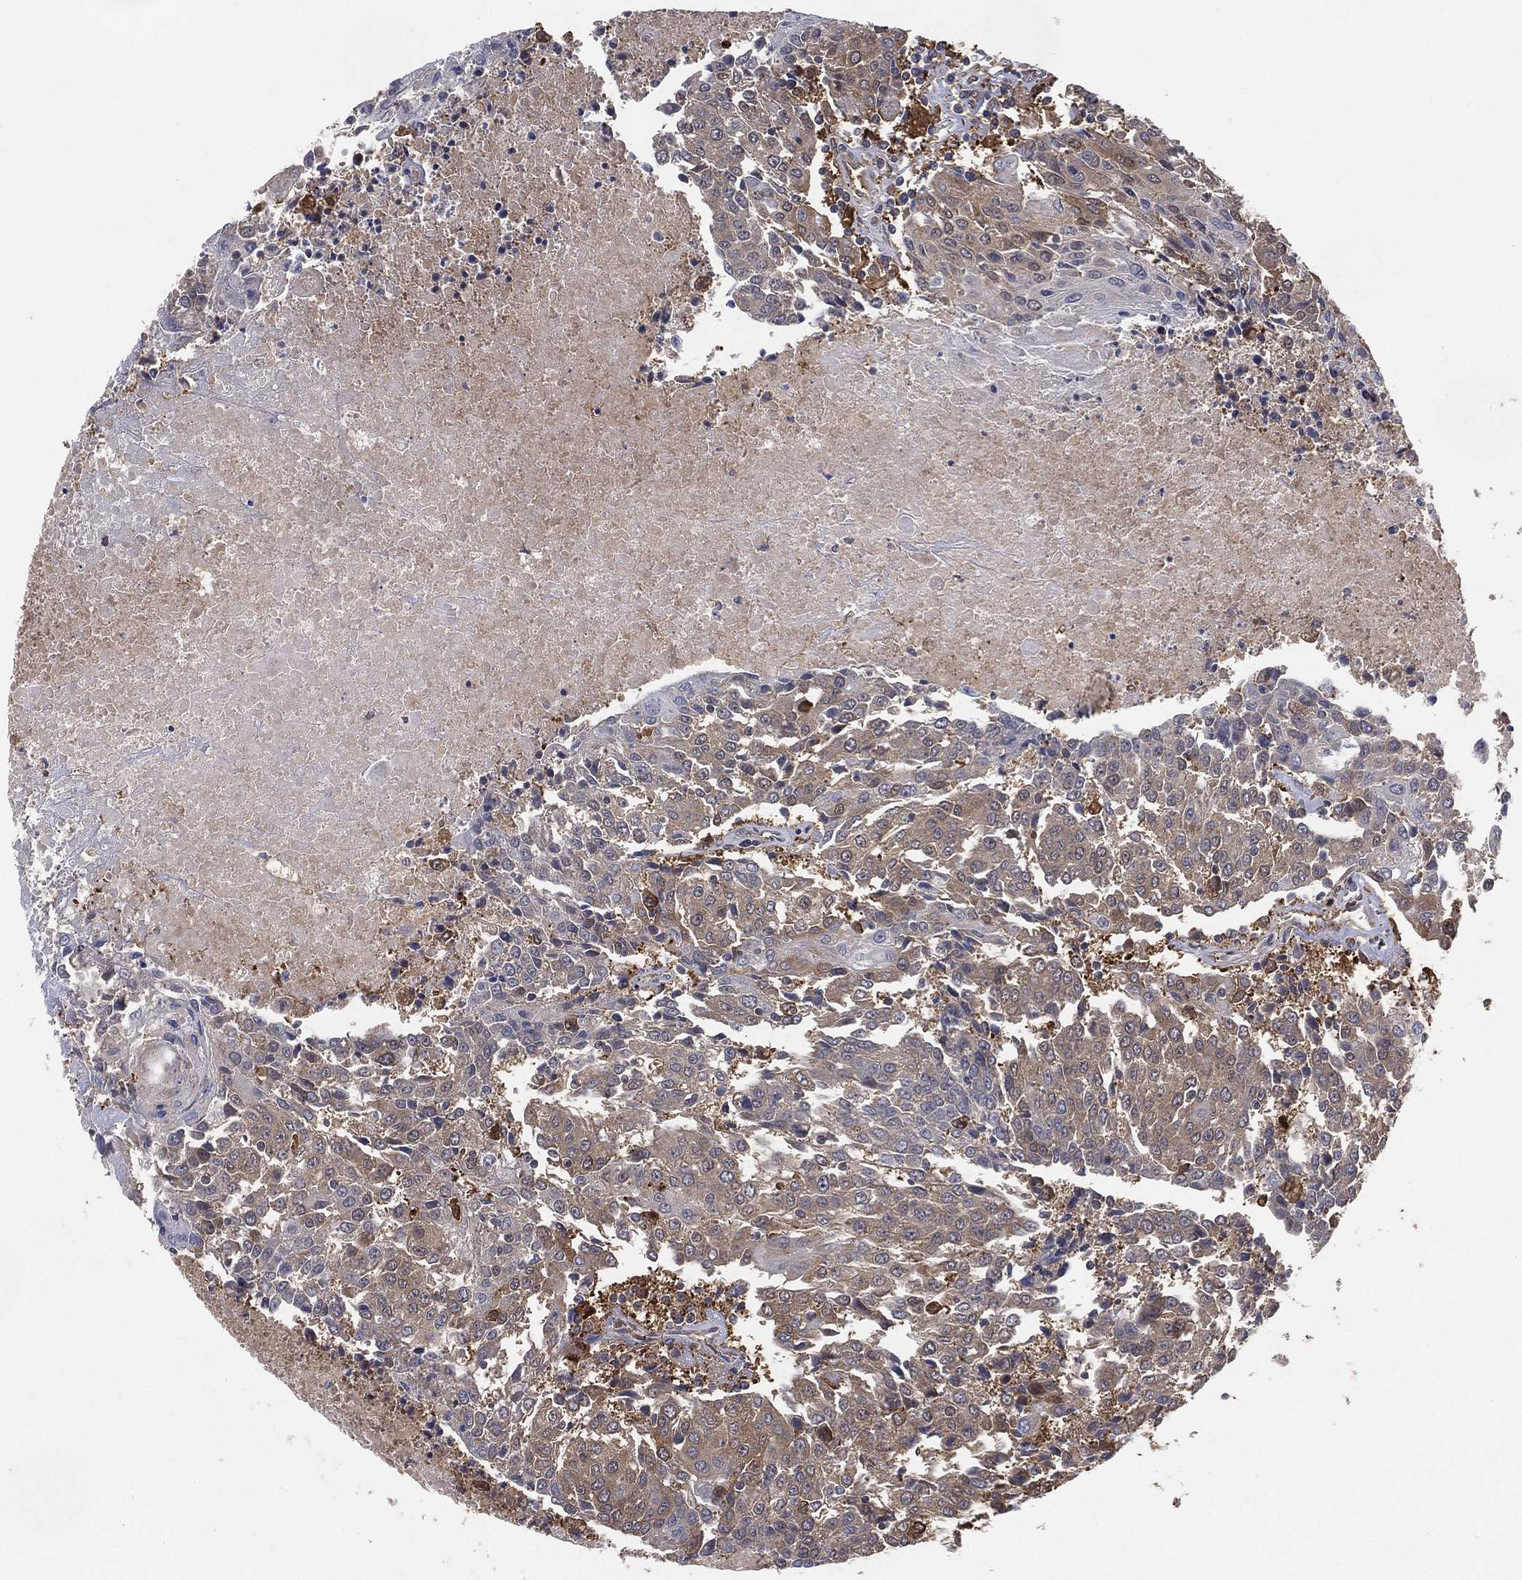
{"staining": {"intensity": "moderate", "quantity": "<25%", "location": "cytoplasmic/membranous"}, "tissue": "urothelial cancer", "cell_type": "Tumor cells", "image_type": "cancer", "snomed": [{"axis": "morphology", "description": "Urothelial carcinoma, High grade"}, {"axis": "topography", "description": "Urinary bladder"}], "caption": "Approximately <25% of tumor cells in human urothelial cancer demonstrate moderate cytoplasmic/membranous protein positivity as visualized by brown immunohistochemical staining.", "gene": "PSMG4", "patient": {"sex": "female", "age": 85}}